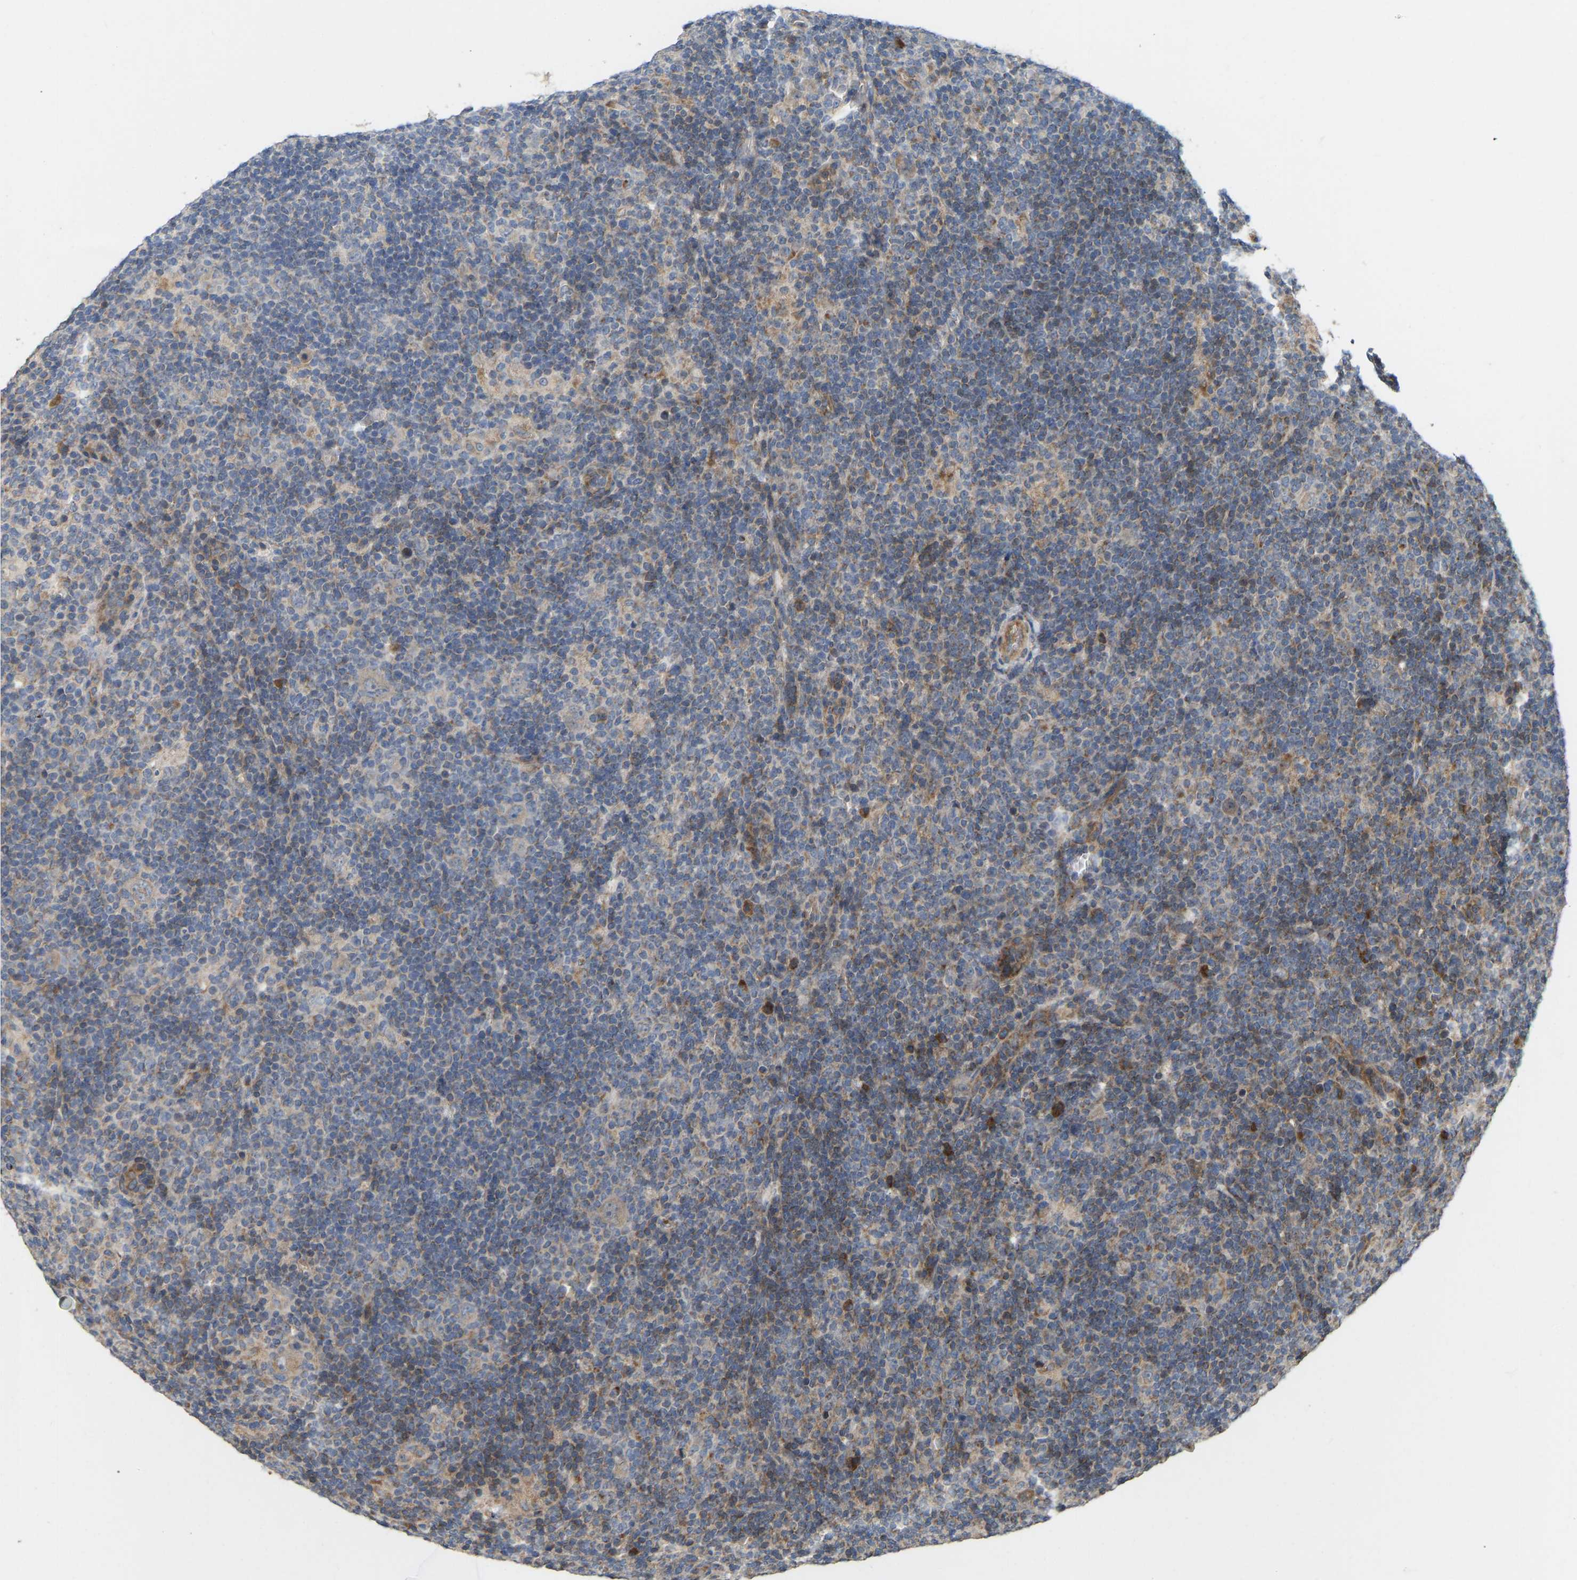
{"staining": {"intensity": "weak", "quantity": "25%-75%", "location": "cytoplasmic/membranous"}, "tissue": "lymphoma", "cell_type": "Tumor cells", "image_type": "cancer", "snomed": [{"axis": "morphology", "description": "Hodgkin's disease, NOS"}, {"axis": "topography", "description": "Lymph node"}], "caption": "Immunohistochemistry (IHC) micrograph of neoplastic tissue: lymphoma stained using immunohistochemistry (IHC) reveals low levels of weak protein expression localized specifically in the cytoplasmic/membranous of tumor cells, appearing as a cytoplasmic/membranous brown color.", "gene": "HACD2", "patient": {"sex": "female", "age": 57}}